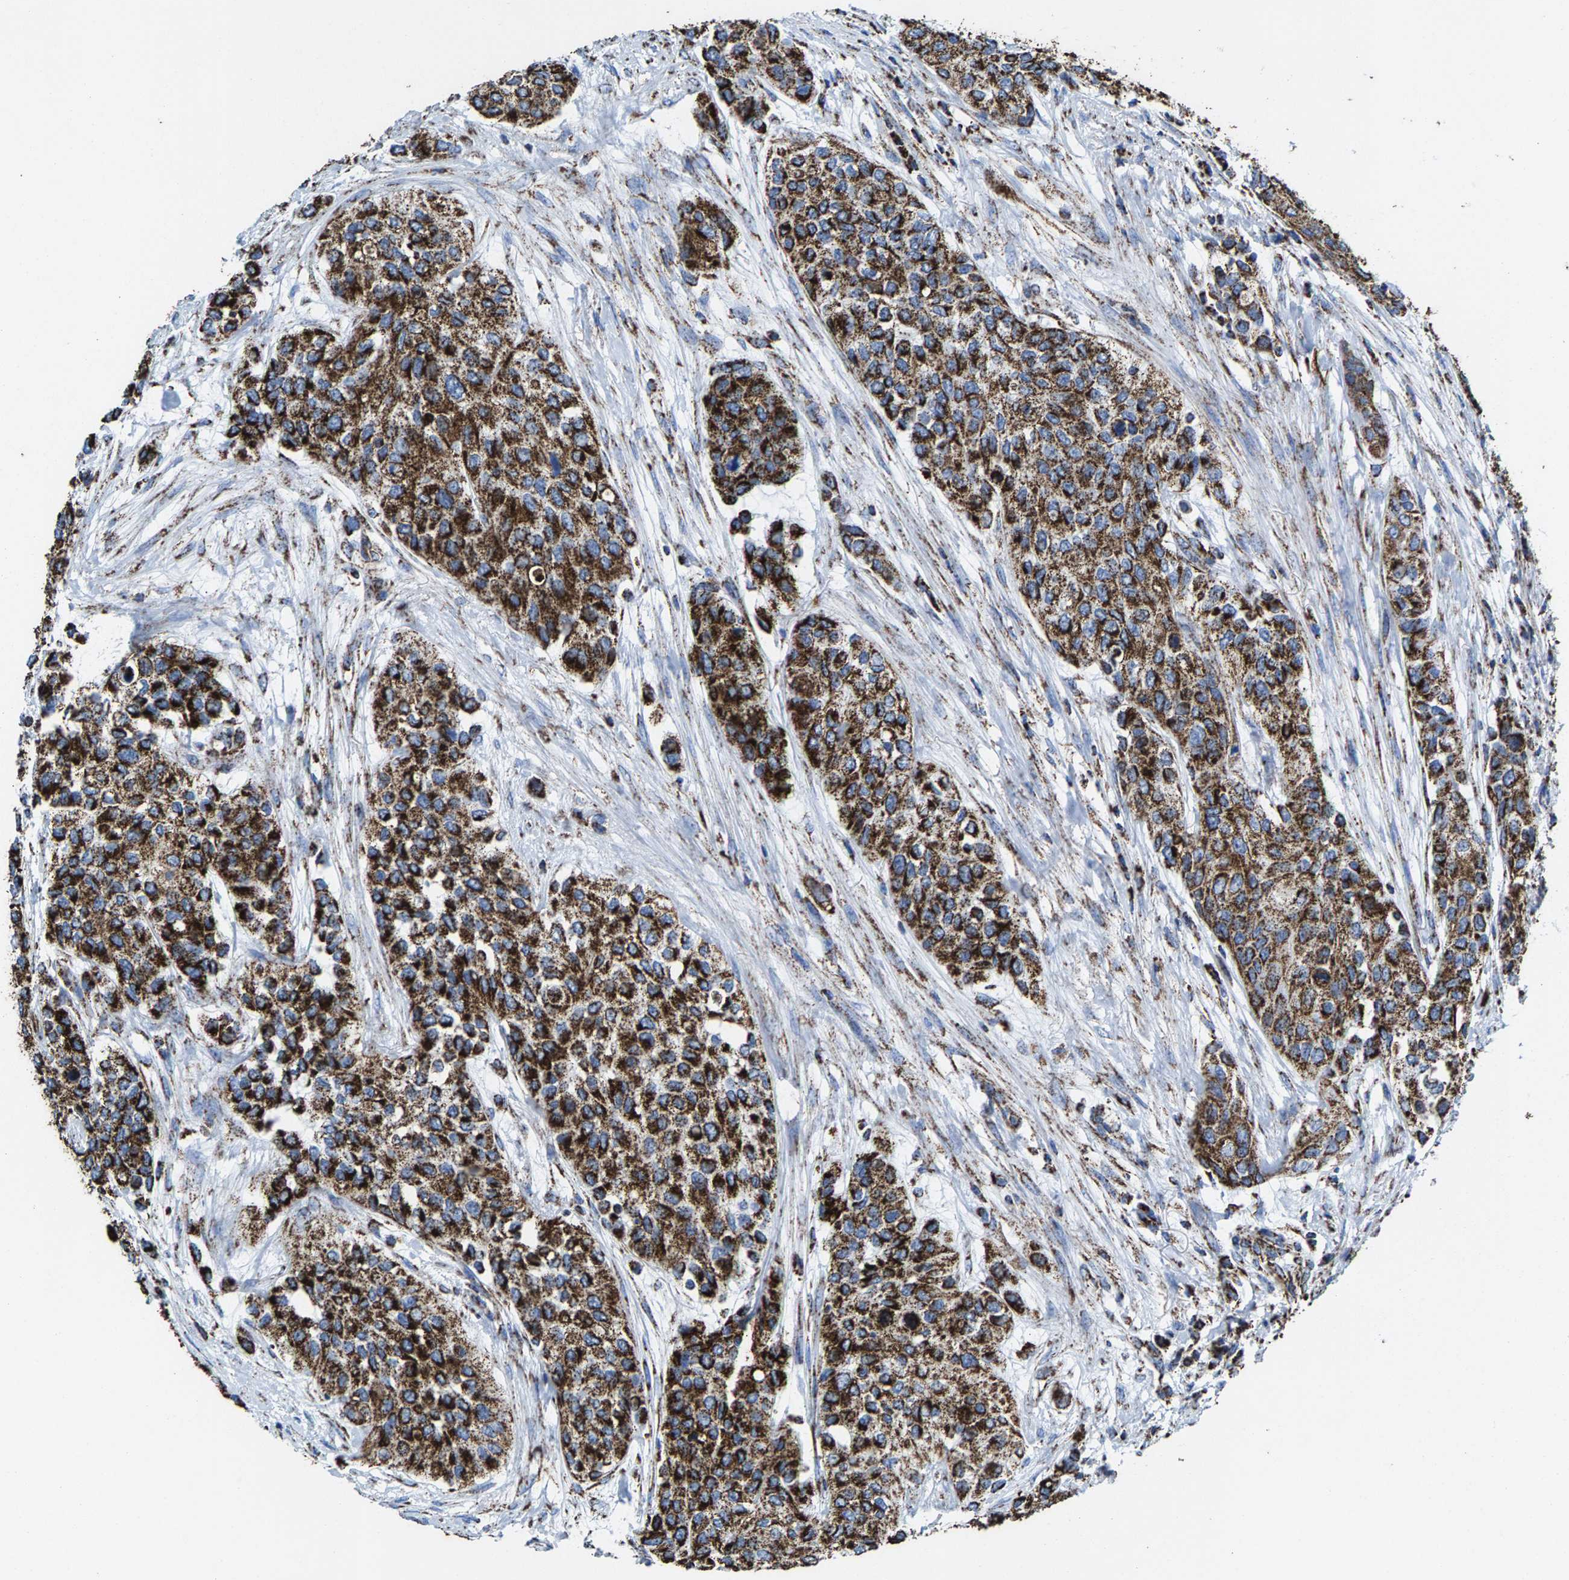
{"staining": {"intensity": "strong", "quantity": ">75%", "location": "cytoplasmic/membranous"}, "tissue": "urothelial cancer", "cell_type": "Tumor cells", "image_type": "cancer", "snomed": [{"axis": "morphology", "description": "Urothelial carcinoma, High grade"}, {"axis": "topography", "description": "Urinary bladder"}], "caption": "The immunohistochemical stain highlights strong cytoplasmic/membranous positivity in tumor cells of urothelial cancer tissue.", "gene": "ECHS1", "patient": {"sex": "female", "age": 56}}